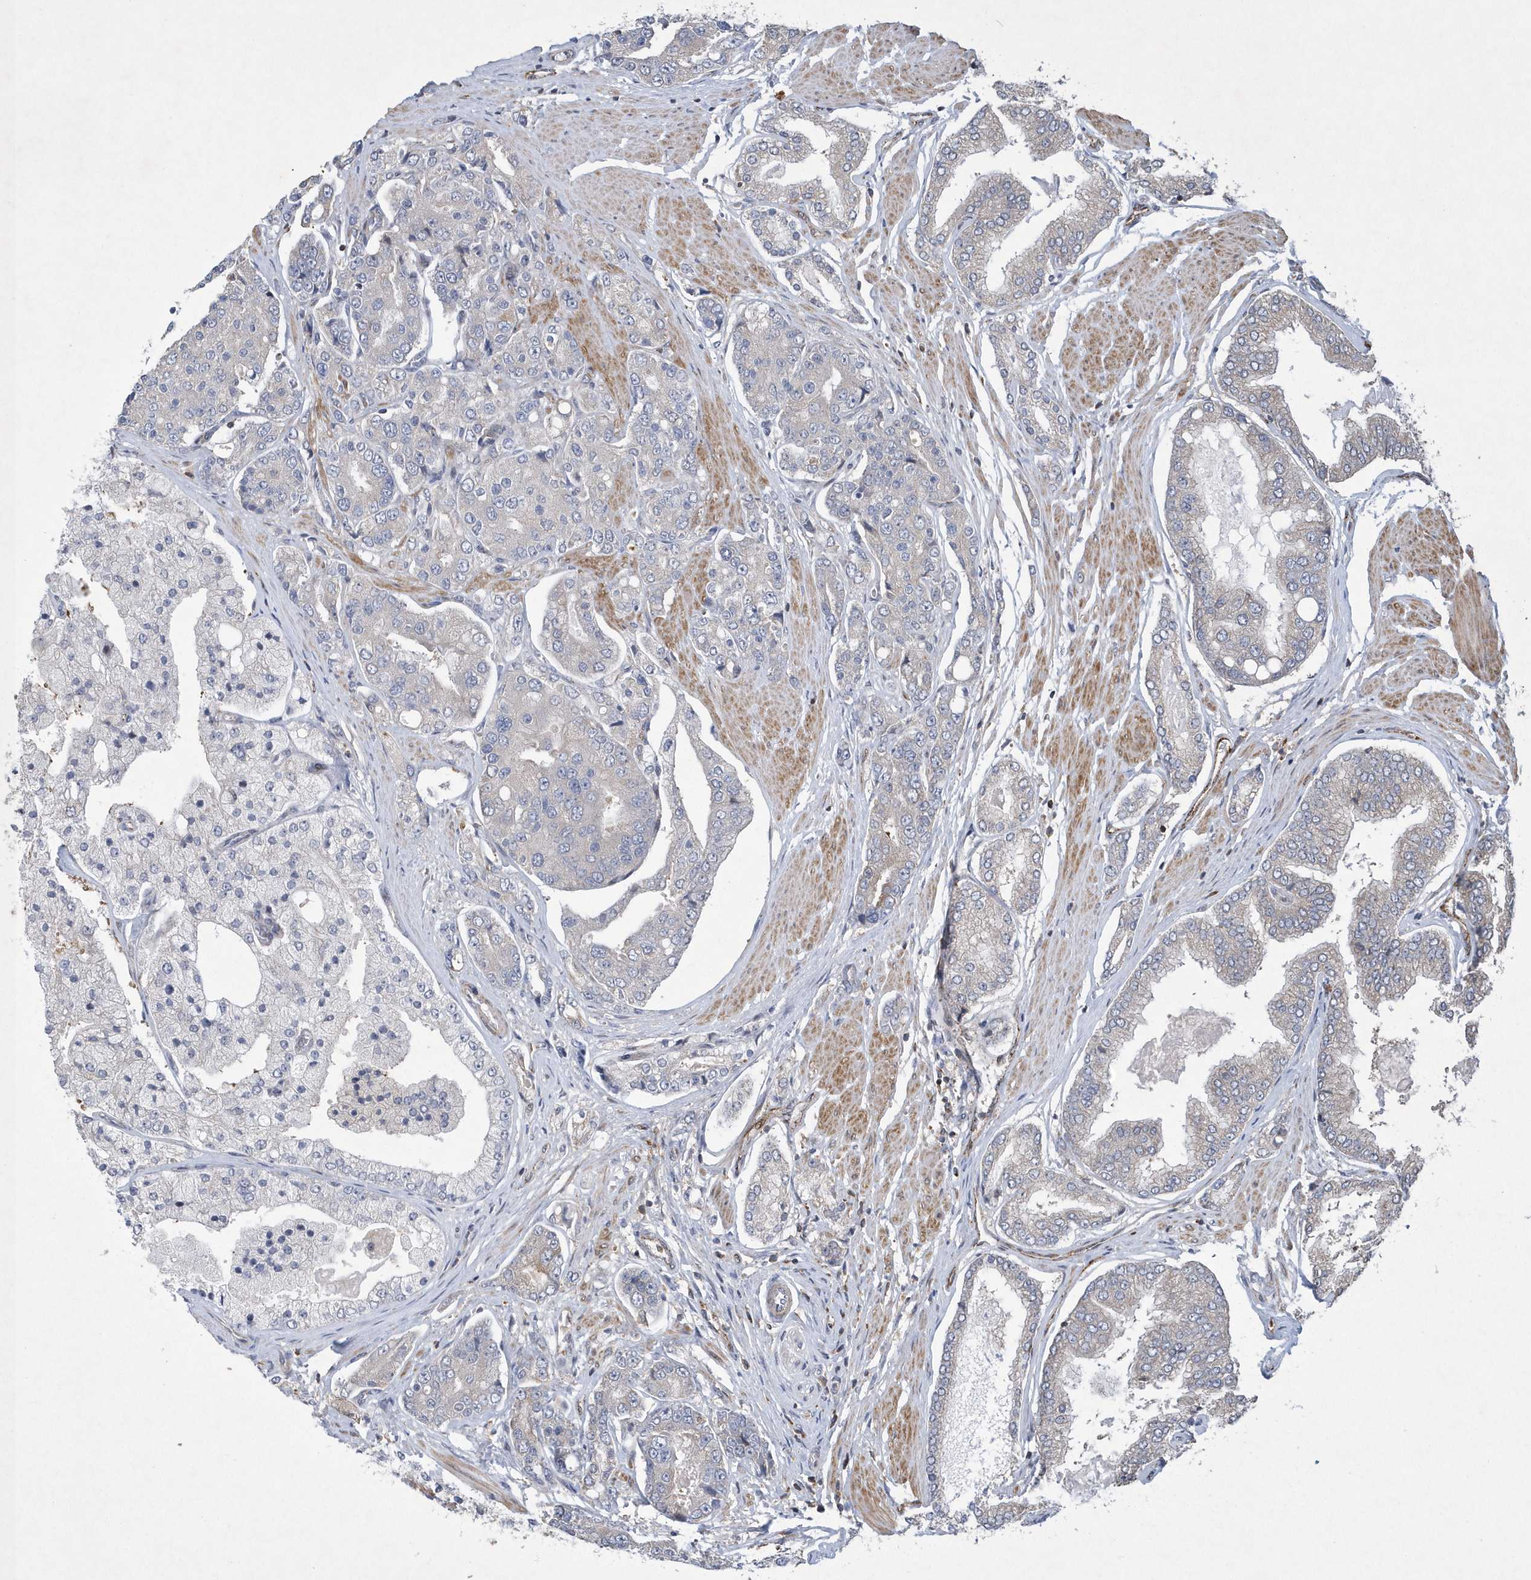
{"staining": {"intensity": "negative", "quantity": "none", "location": "none"}, "tissue": "prostate cancer", "cell_type": "Tumor cells", "image_type": "cancer", "snomed": [{"axis": "morphology", "description": "Adenocarcinoma, High grade"}, {"axis": "topography", "description": "Prostate"}], "caption": "Immunohistochemical staining of human prostate adenocarcinoma (high-grade) exhibits no significant expression in tumor cells.", "gene": "N4BP2", "patient": {"sex": "male", "age": 50}}